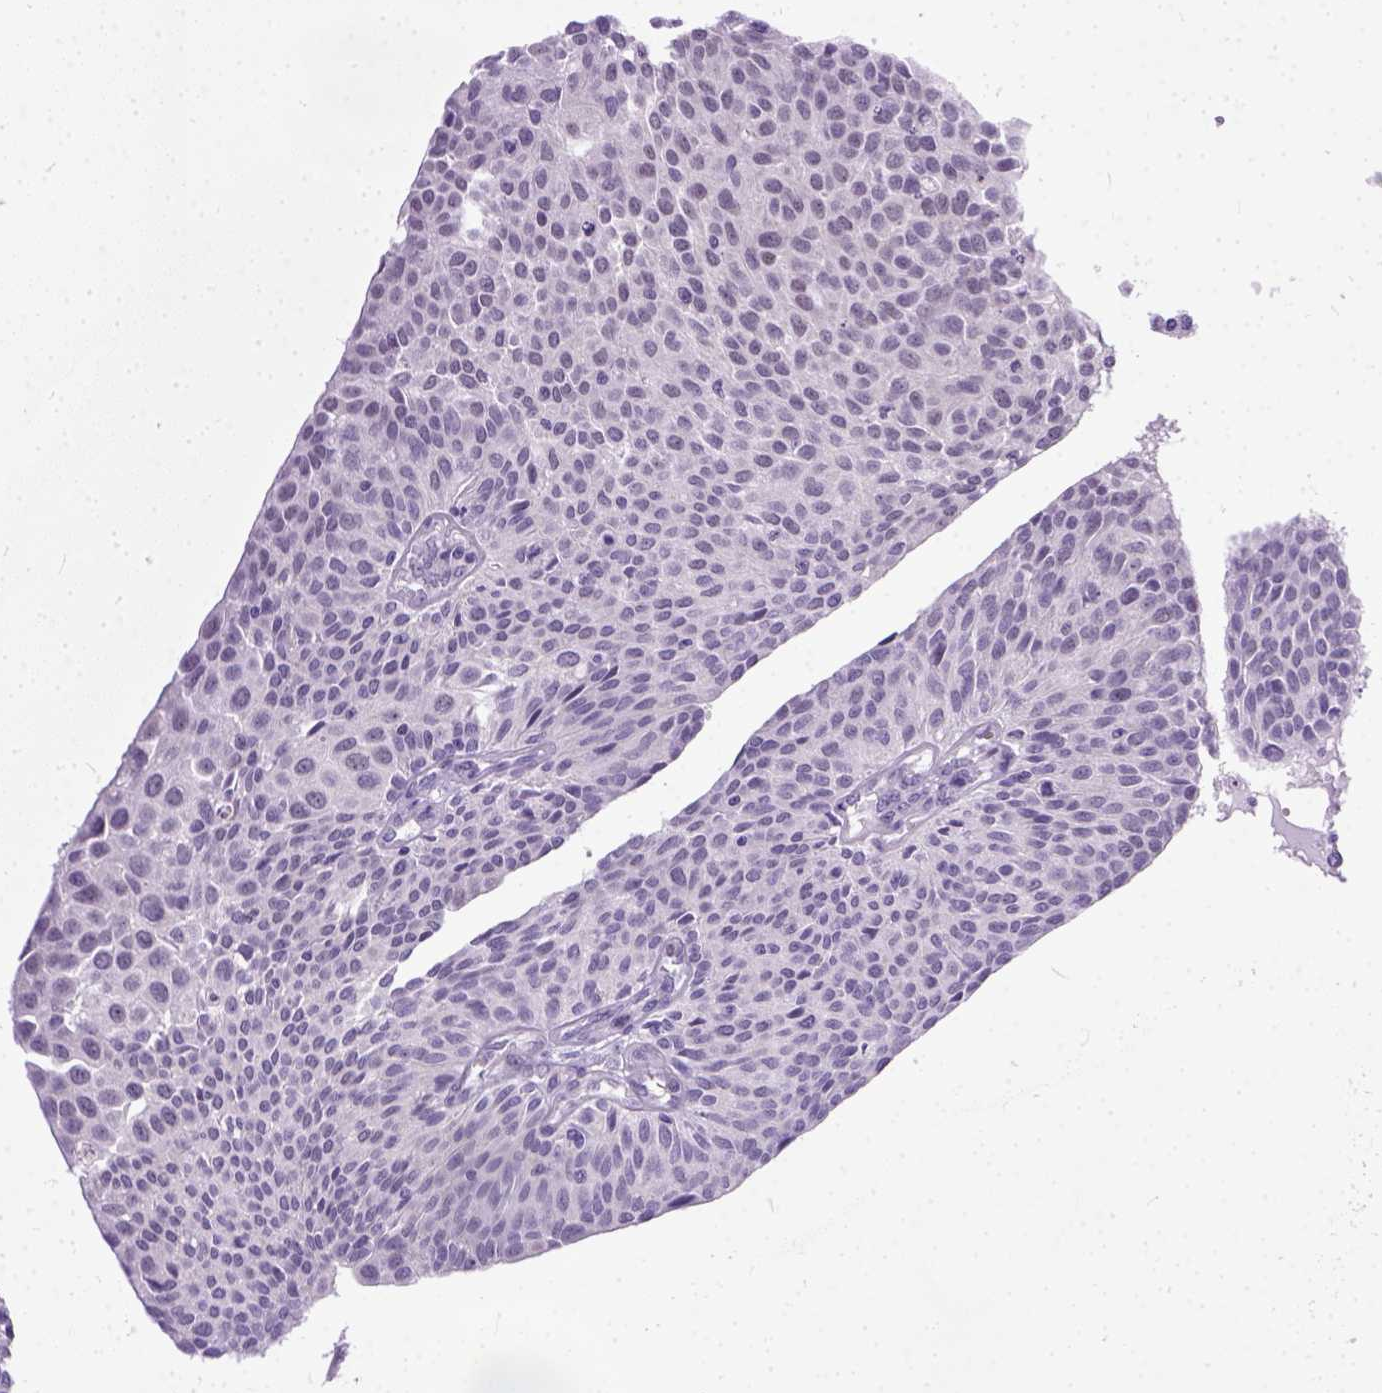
{"staining": {"intensity": "negative", "quantity": "none", "location": "none"}, "tissue": "urothelial cancer", "cell_type": "Tumor cells", "image_type": "cancer", "snomed": [{"axis": "morphology", "description": "Urothelial carcinoma, NOS"}, {"axis": "topography", "description": "Urinary bladder"}], "caption": "This is an immunohistochemistry (IHC) micrograph of transitional cell carcinoma. There is no staining in tumor cells.", "gene": "TCEAL7", "patient": {"sex": "male", "age": 55}}